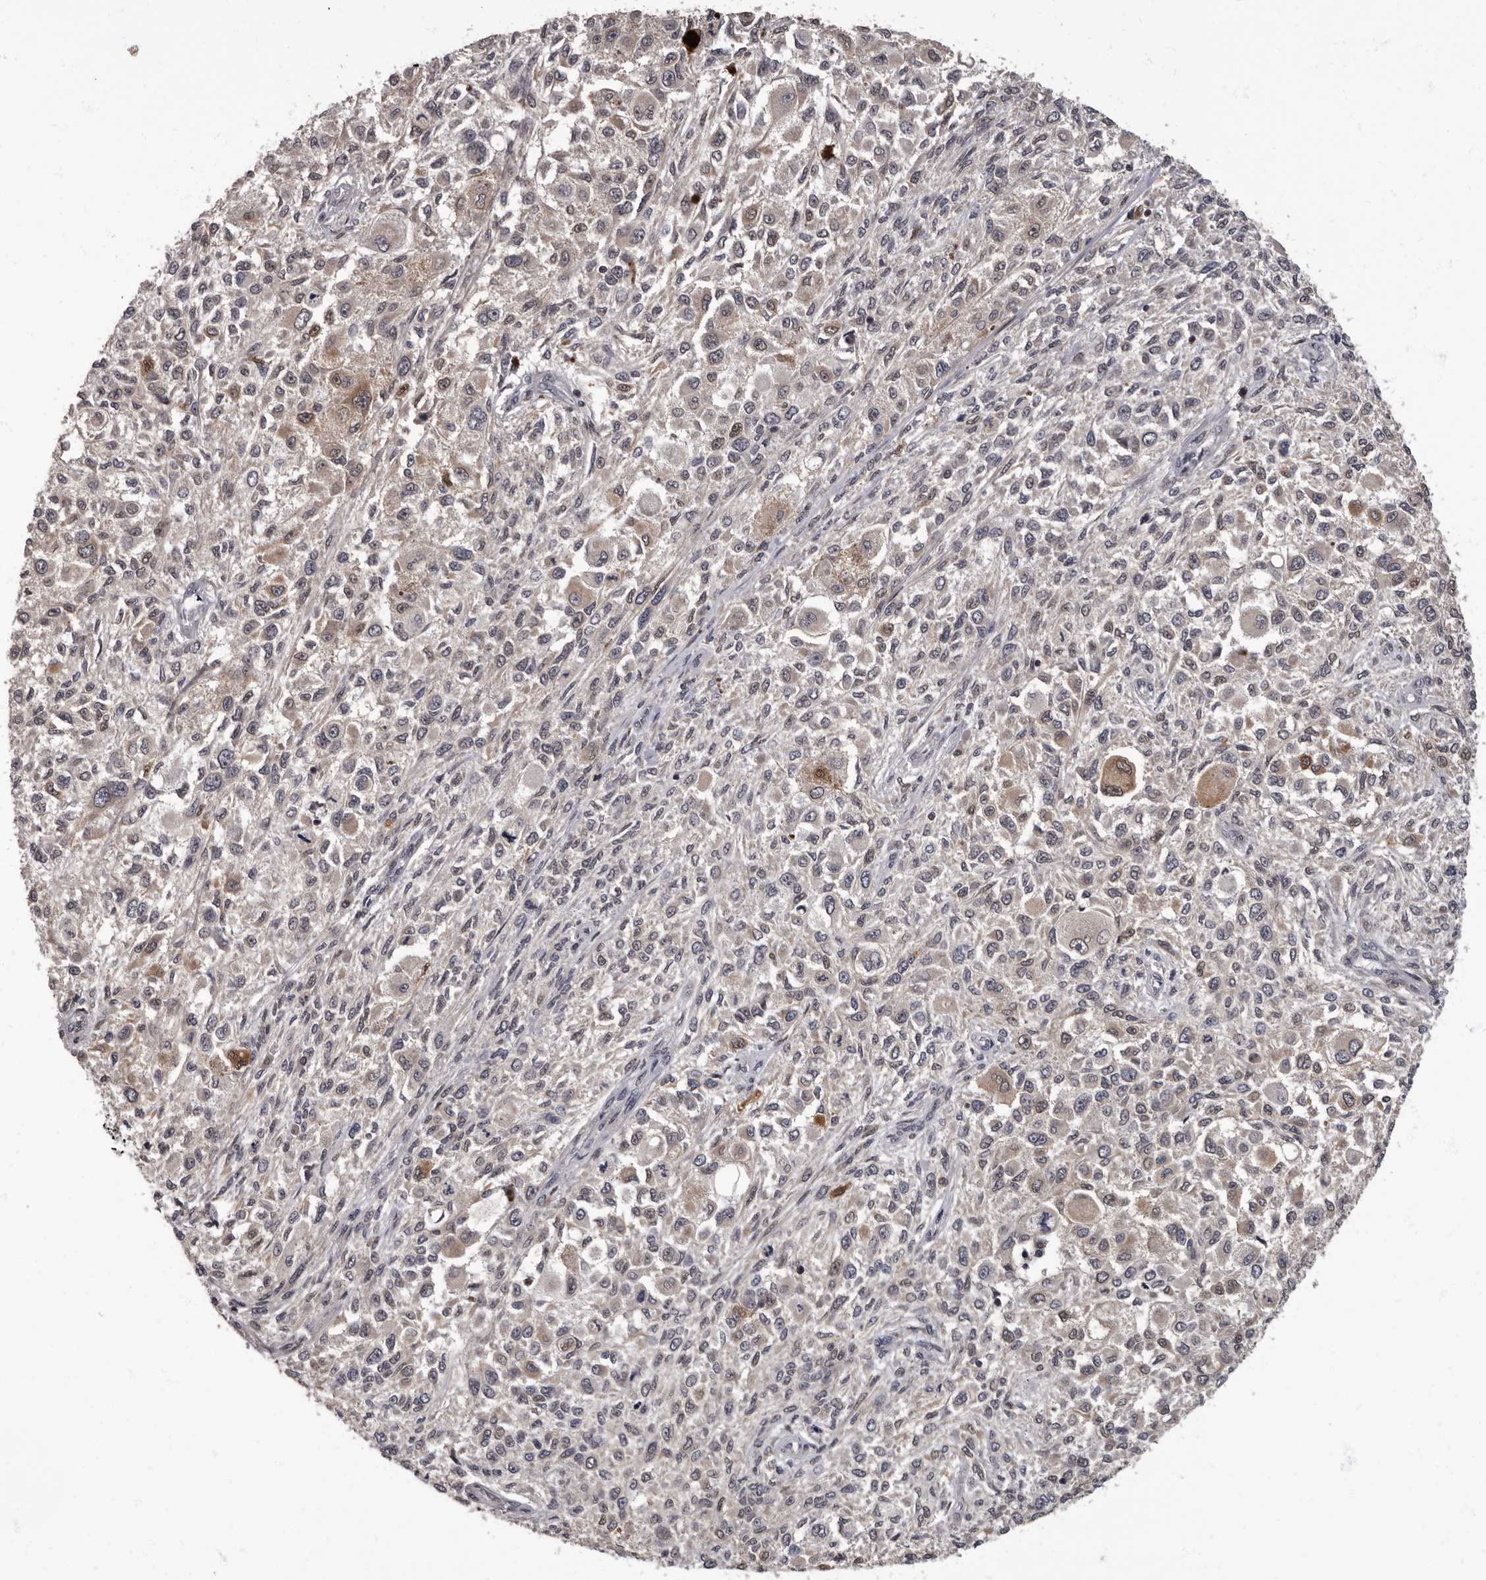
{"staining": {"intensity": "weak", "quantity": "<25%", "location": "cytoplasmic/membranous,nuclear"}, "tissue": "melanoma", "cell_type": "Tumor cells", "image_type": "cancer", "snomed": [{"axis": "morphology", "description": "Necrosis, NOS"}, {"axis": "morphology", "description": "Malignant melanoma, NOS"}, {"axis": "topography", "description": "Skin"}], "caption": "Melanoma stained for a protein using immunohistochemistry (IHC) shows no positivity tumor cells.", "gene": "C1orf50", "patient": {"sex": "female", "age": 87}}